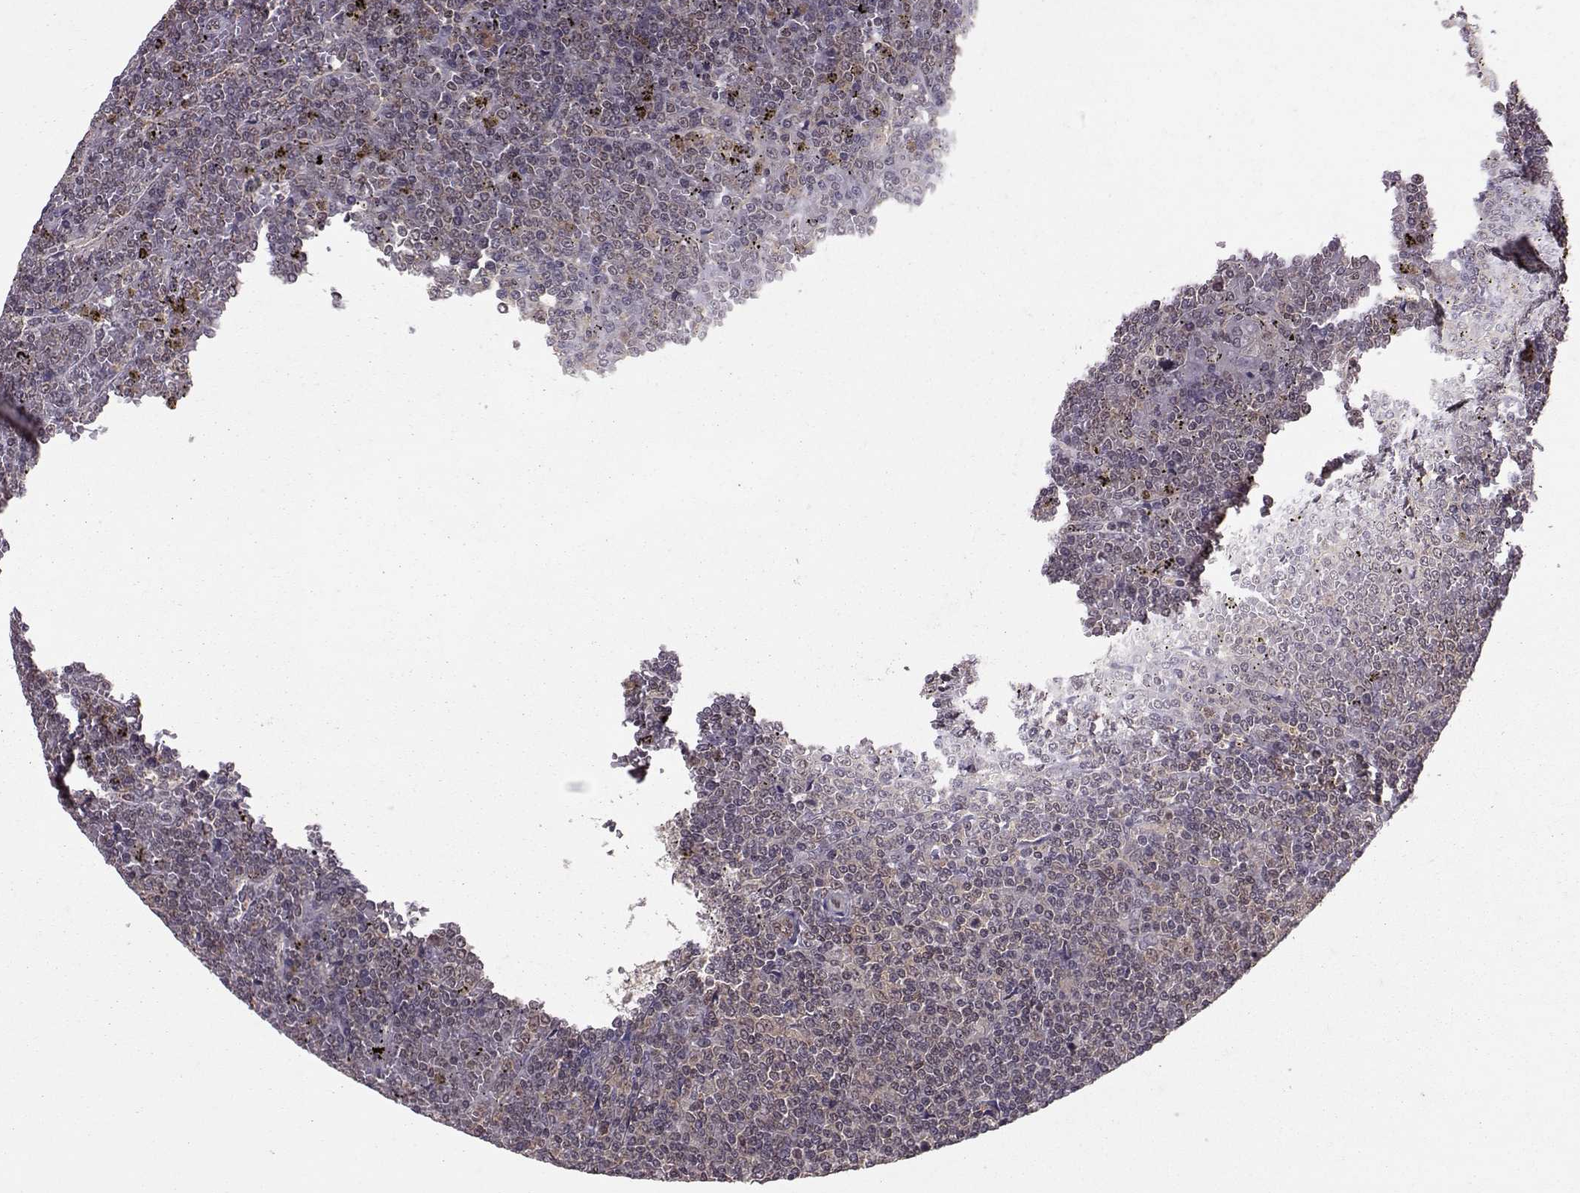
{"staining": {"intensity": "negative", "quantity": "none", "location": "none"}, "tissue": "lymphoma", "cell_type": "Tumor cells", "image_type": "cancer", "snomed": [{"axis": "morphology", "description": "Malignant lymphoma, non-Hodgkin's type, Low grade"}, {"axis": "topography", "description": "Spleen"}], "caption": "High magnification brightfield microscopy of lymphoma stained with DAB (3,3'-diaminobenzidine) (brown) and counterstained with hematoxylin (blue): tumor cells show no significant staining.", "gene": "PPP2R2A", "patient": {"sex": "female", "age": 19}}